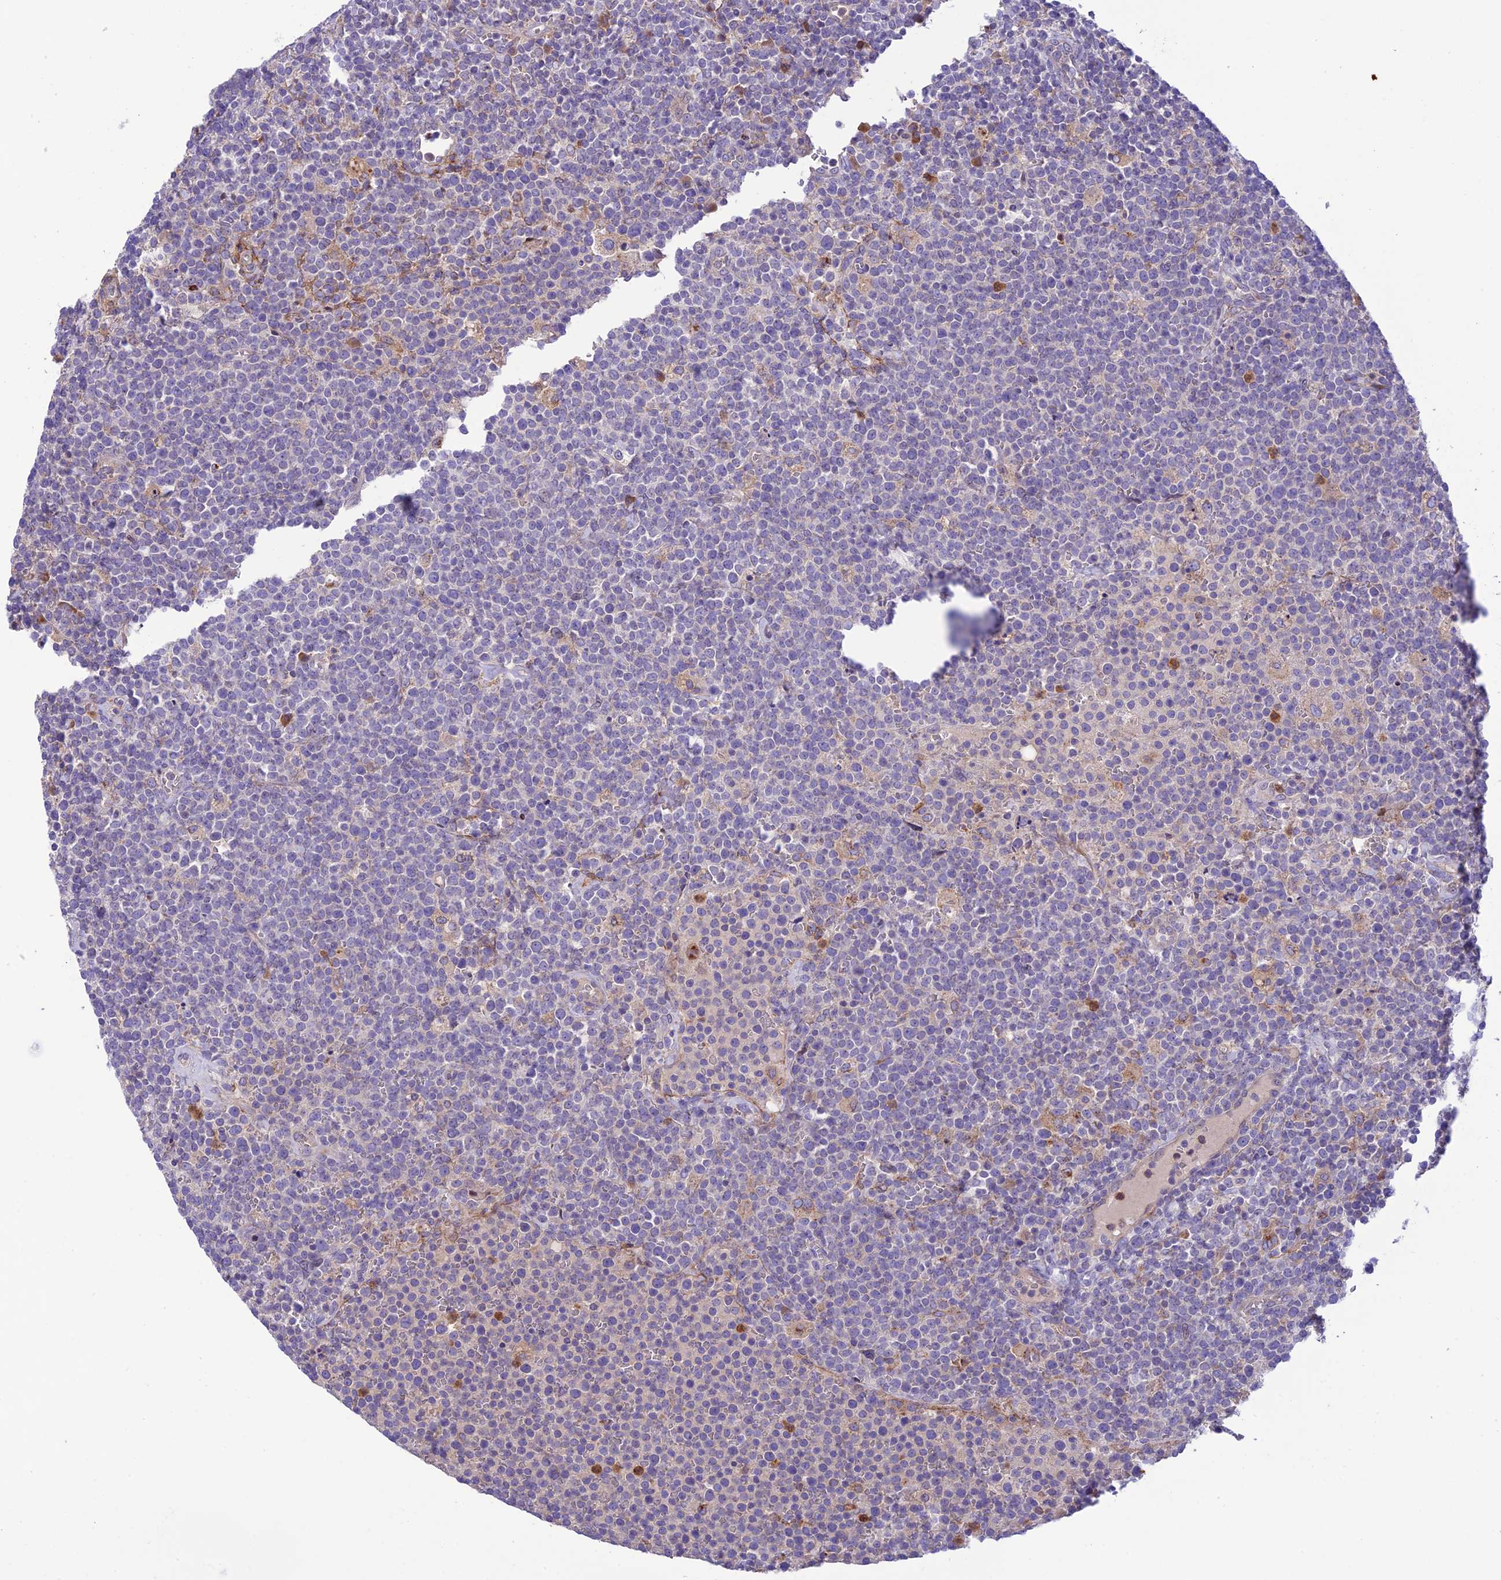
{"staining": {"intensity": "negative", "quantity": "none", "location": "none"}, "tissue": "lymphoma", "cell_type": "Tumor cells", "image_type": "cancer", "snomed": [{"axis": "morphology", "description": "Malignant lymphoma, non-Hodgkin's type, High grade"}, {"axis": "topography", "description": "Lymph node"}], "caption": "Immunohistochemistry (IHC) photomicrograph of neoplastic tissue: human lymphoma stained with DAB reveals no significant protein staining in tumor cells.", "gene": "JMY", "patient": {"sex": "male", "age": 61}}